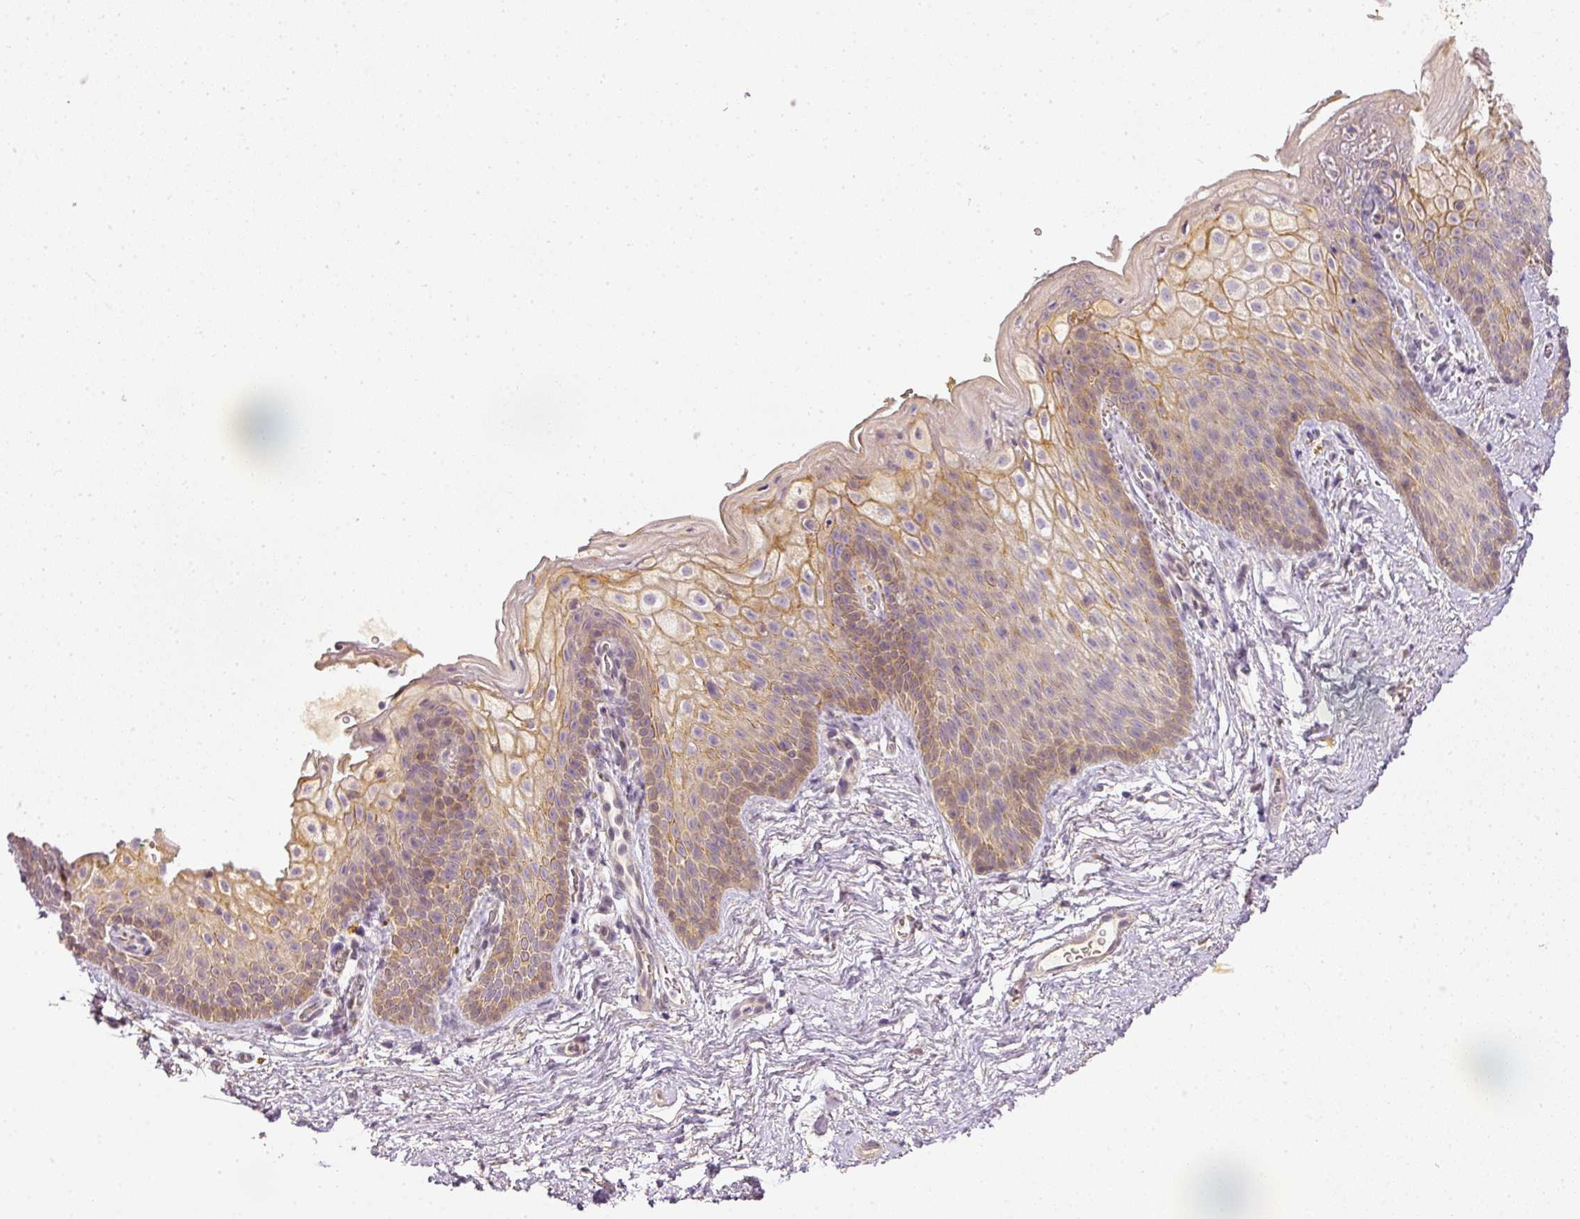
{"staining": {"intensity": "moderate", "quantity": ">75%", "location": "cytoplasmic/membranous"}, "tissue": "vagina", "cell_type": "Squamous epithelial cells", "image_type": "normal", "snomed": [{"axis": "morphology", "description": "Normal tissue, NOS"}, {"axis": "topography", "description": "Vulva"}, {"axis": "topography", "description": "Vagina"}, {"axis": "topography", "description": "Peripheral nerve tissue"}], "caption": "Immunohistochemical staining of unremarkable human vagina reveals moderate cytoplasmic/membranous protein expression in approximately >75% of squamous epithelial cells.", "gene": "ADH5", "patient": {"sex": "female", "age": 66}}